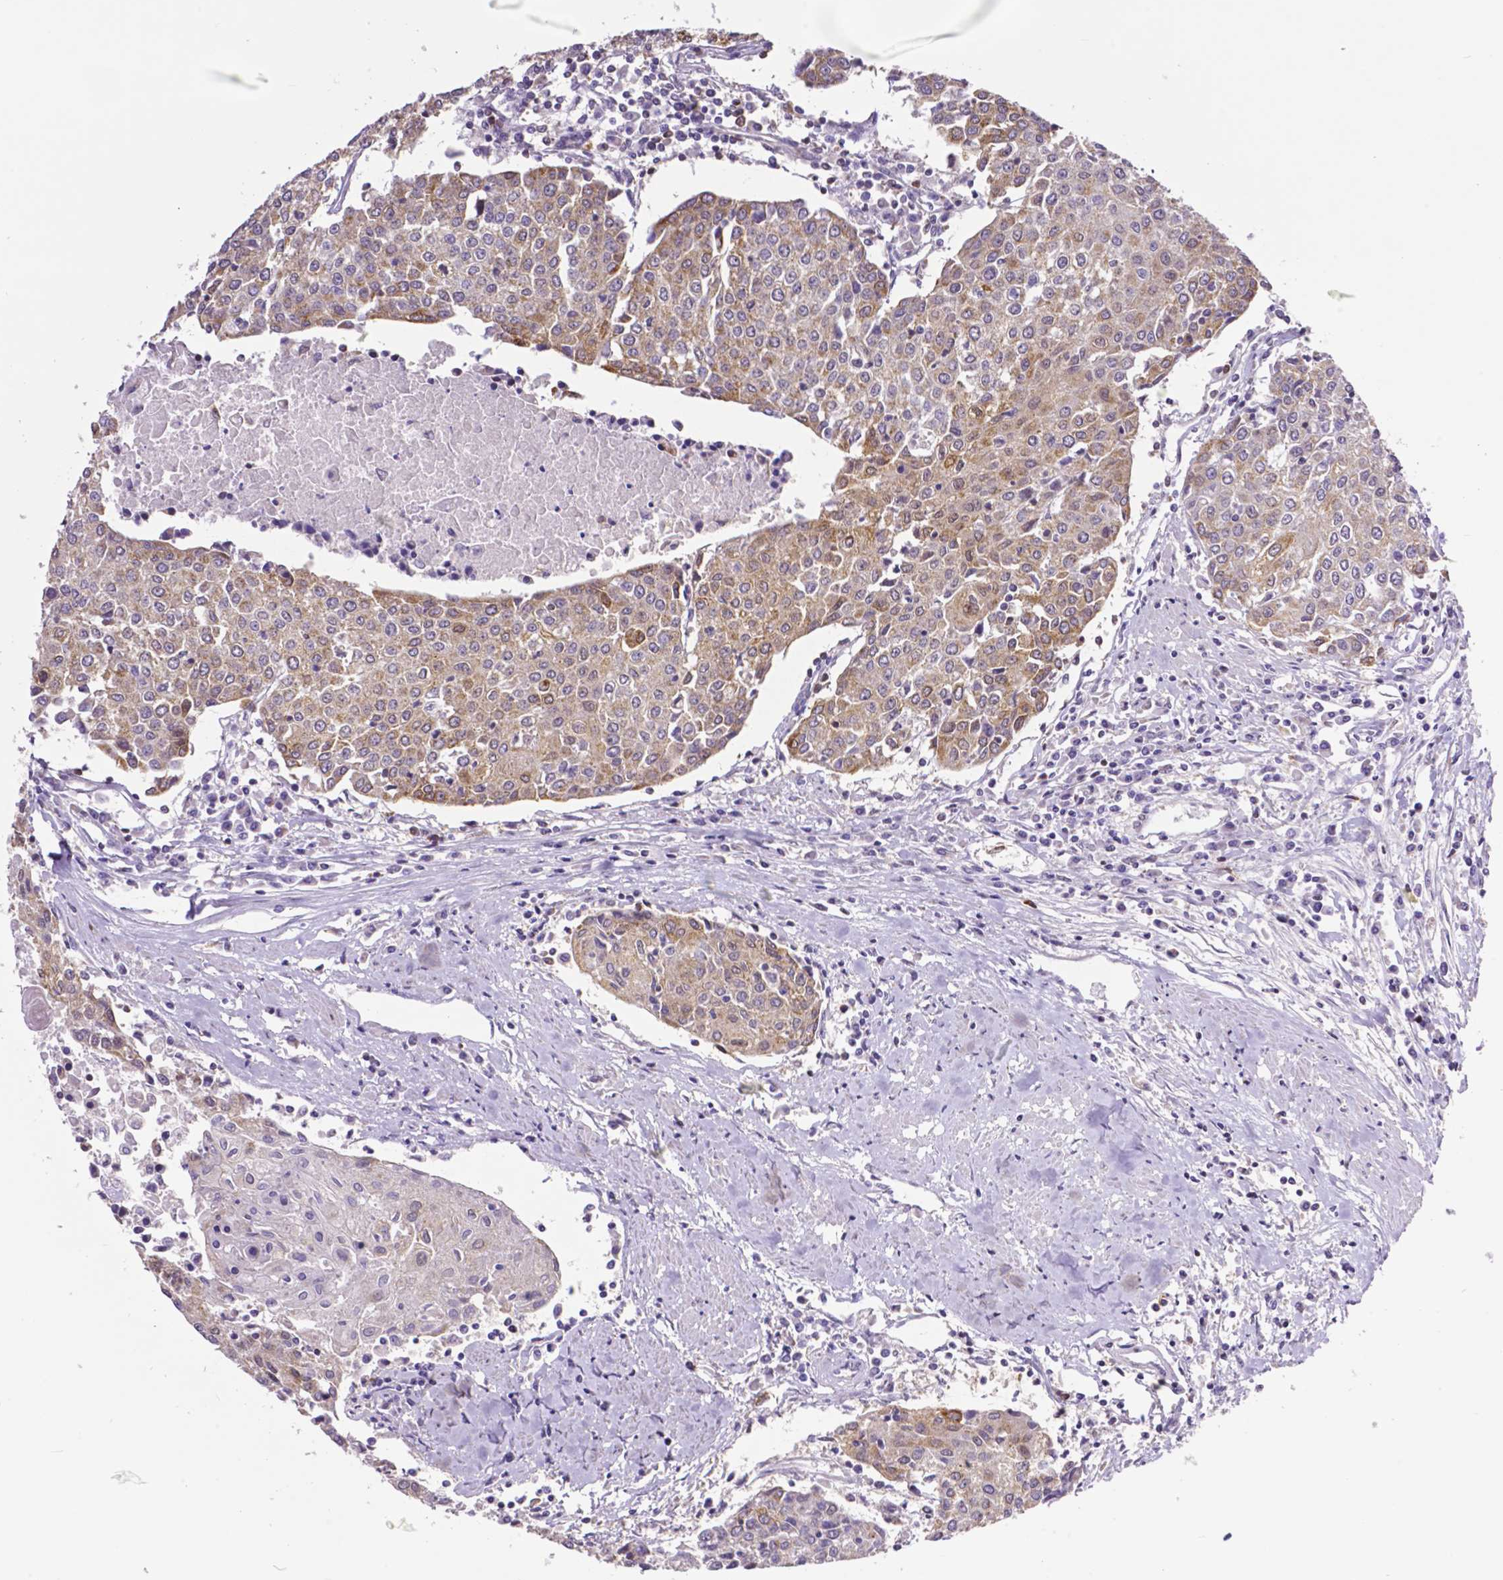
{"staining": {"intensity": "moderate", "quantity": ">75%", "location": "cytoplasmic/membranous"}, "tissue": "urothelial cancer", "cell_type": "Tumor cells", "image_type": "cancer", "snomed": [{"axis": "morphology", "description": "Urothelial carcinoma, High grade"}, {"axis": "topography", "description": "Urinary bladder"}], "caption": "Human urothelial cancer stained for a protein (brown) shows moderate cytoplasmic/membranous positive positivity in about >75% of tumor cells.", "gene": "MCL1", "patient": {"sex": "female", "age": 85}}